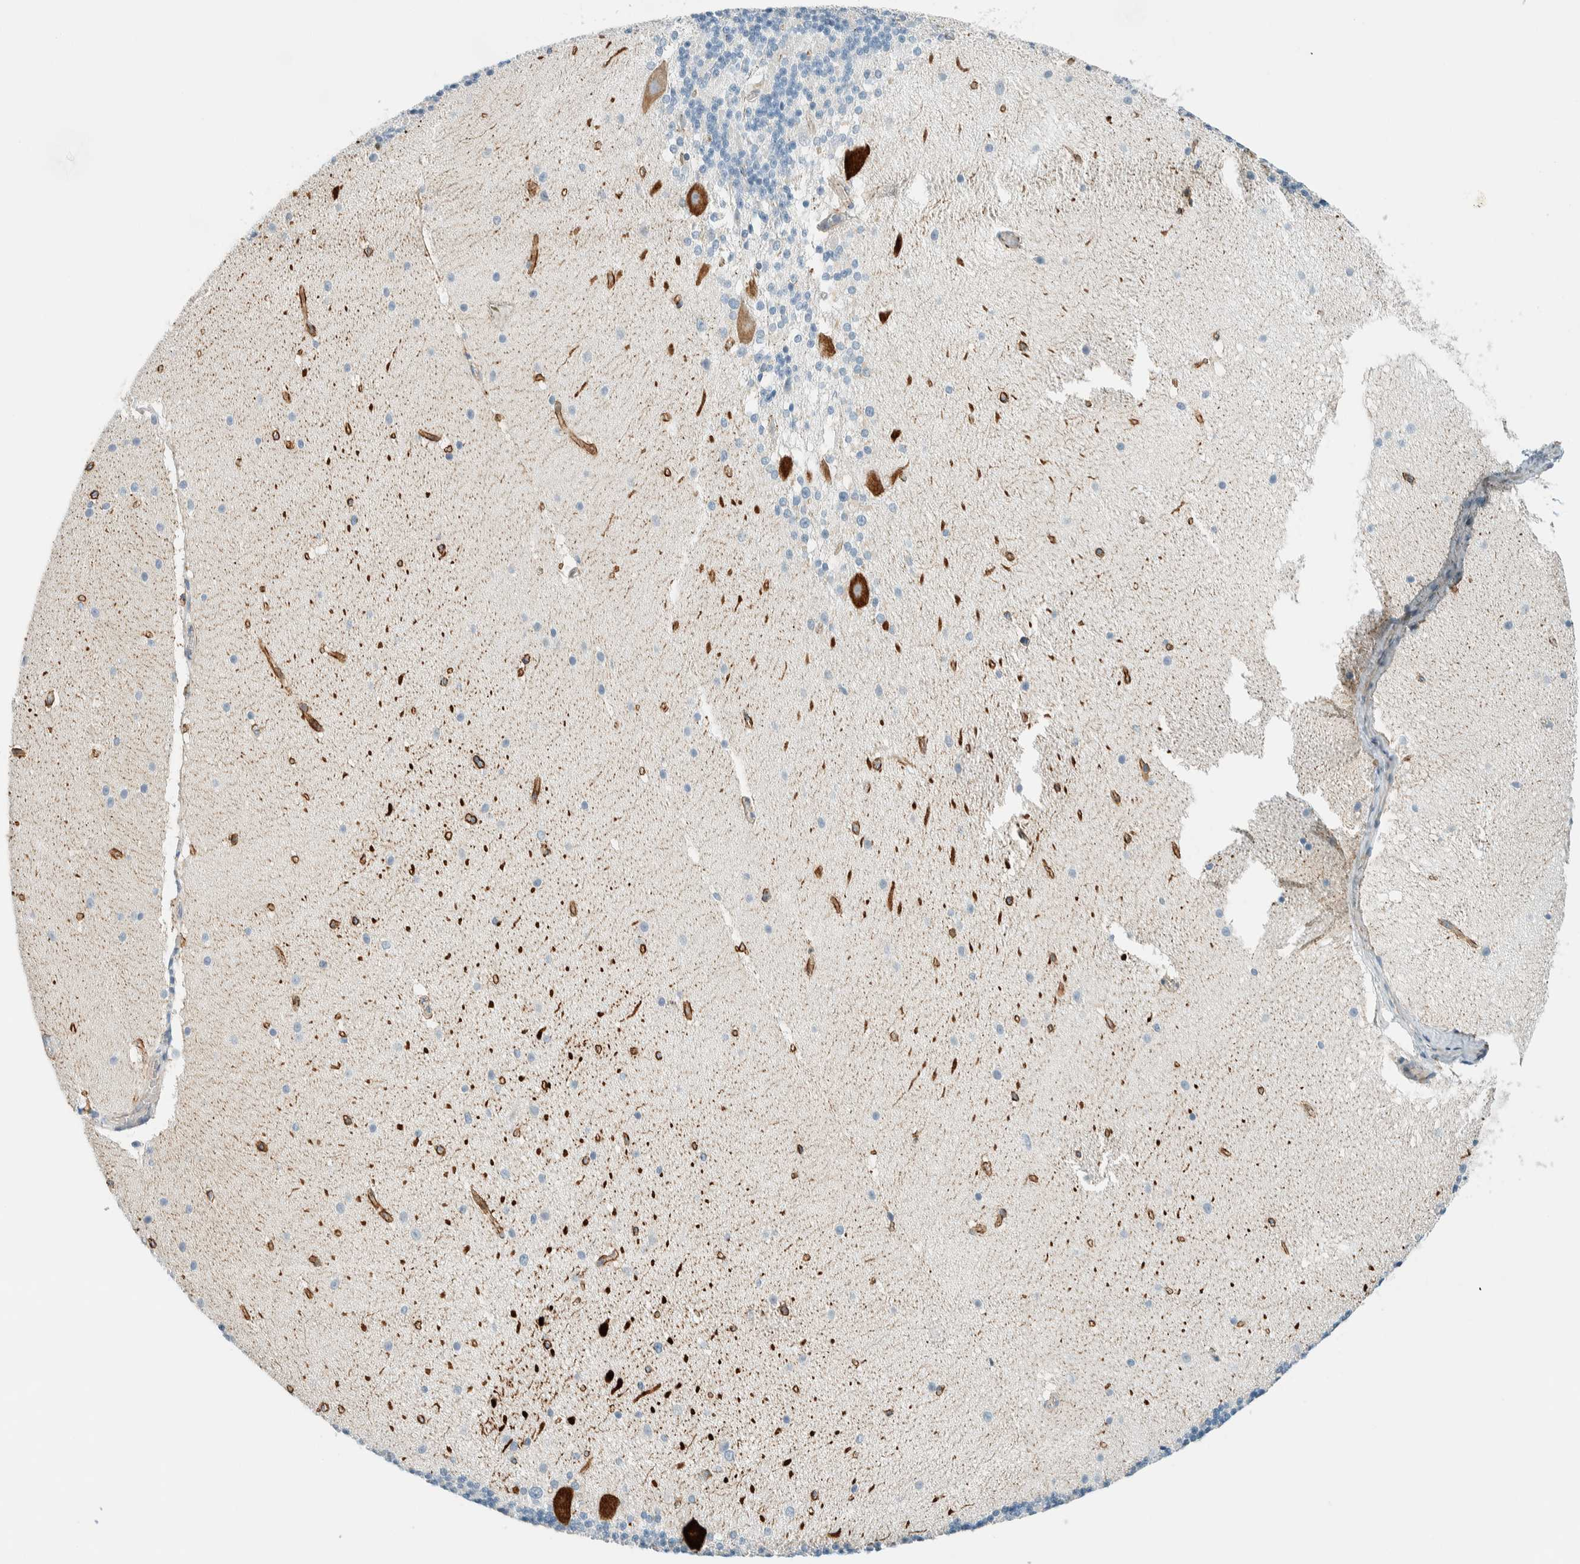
{"staining": {"intensity": "negative", "quantity": "none", "location": "none"}, "tissue": "cerebellum", "cell_type": "Cells in granular layer", "image_type": "normal", "snomed": [{"axis": "morphology", "description": "Normal tissue, NOS"}, {"axis": "topography", "description": "Cerebellum"}], "caption": "Immunohistochemical staining of normal human cerebellum displays no significant staining in cells in granular layer. (DAB (3,3'-diaminobenzidine) immunohistochemistry (IHC) with hematoxylin counter stain).", "gene": "SLFN12", "patient": {"sex": "female", "age": 19}}